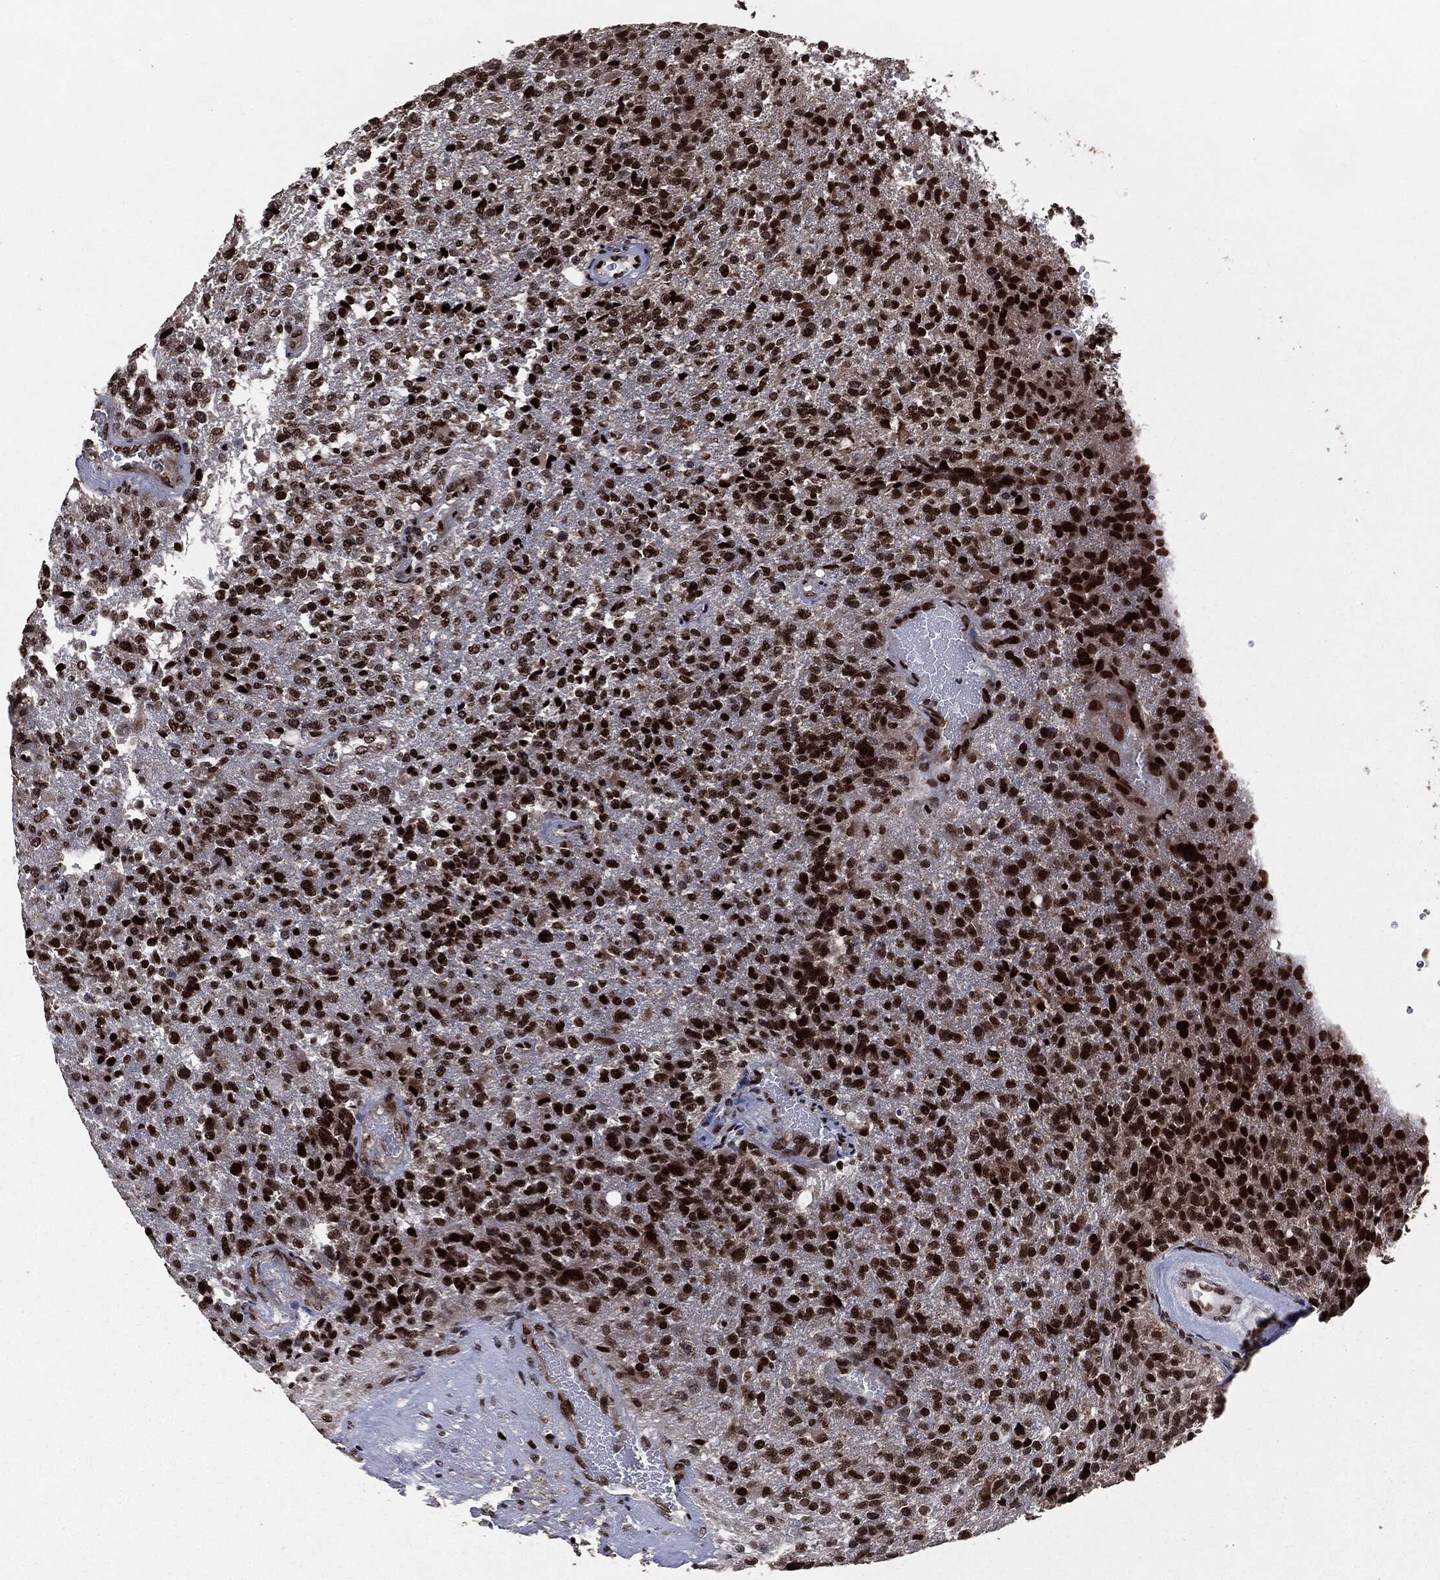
{"staining": {"intensity": "strong", "quantity": ">75%", "location": "nuclear"}, "tissue": "glioma", "cell_type": "Tumor cells", "image_type": "cancer", "snomed": [{"axis": "morphology", "description": "Glioma, malignant, High grade"}, {"axis": "topography", "description": "Brain"}], "caption": "Protein expression analysis of human malignant glioma (high-grade) reveals strong nuclear expression in approximately >75% of tumor cells. The staining was performed using DAB to visualize the protein expression in brown, while the nuclei were stained in blue with hematoxylin (Magnification: 20x).", "gene": "DVL2", "patient": {"sex": "male", "age": 56}}